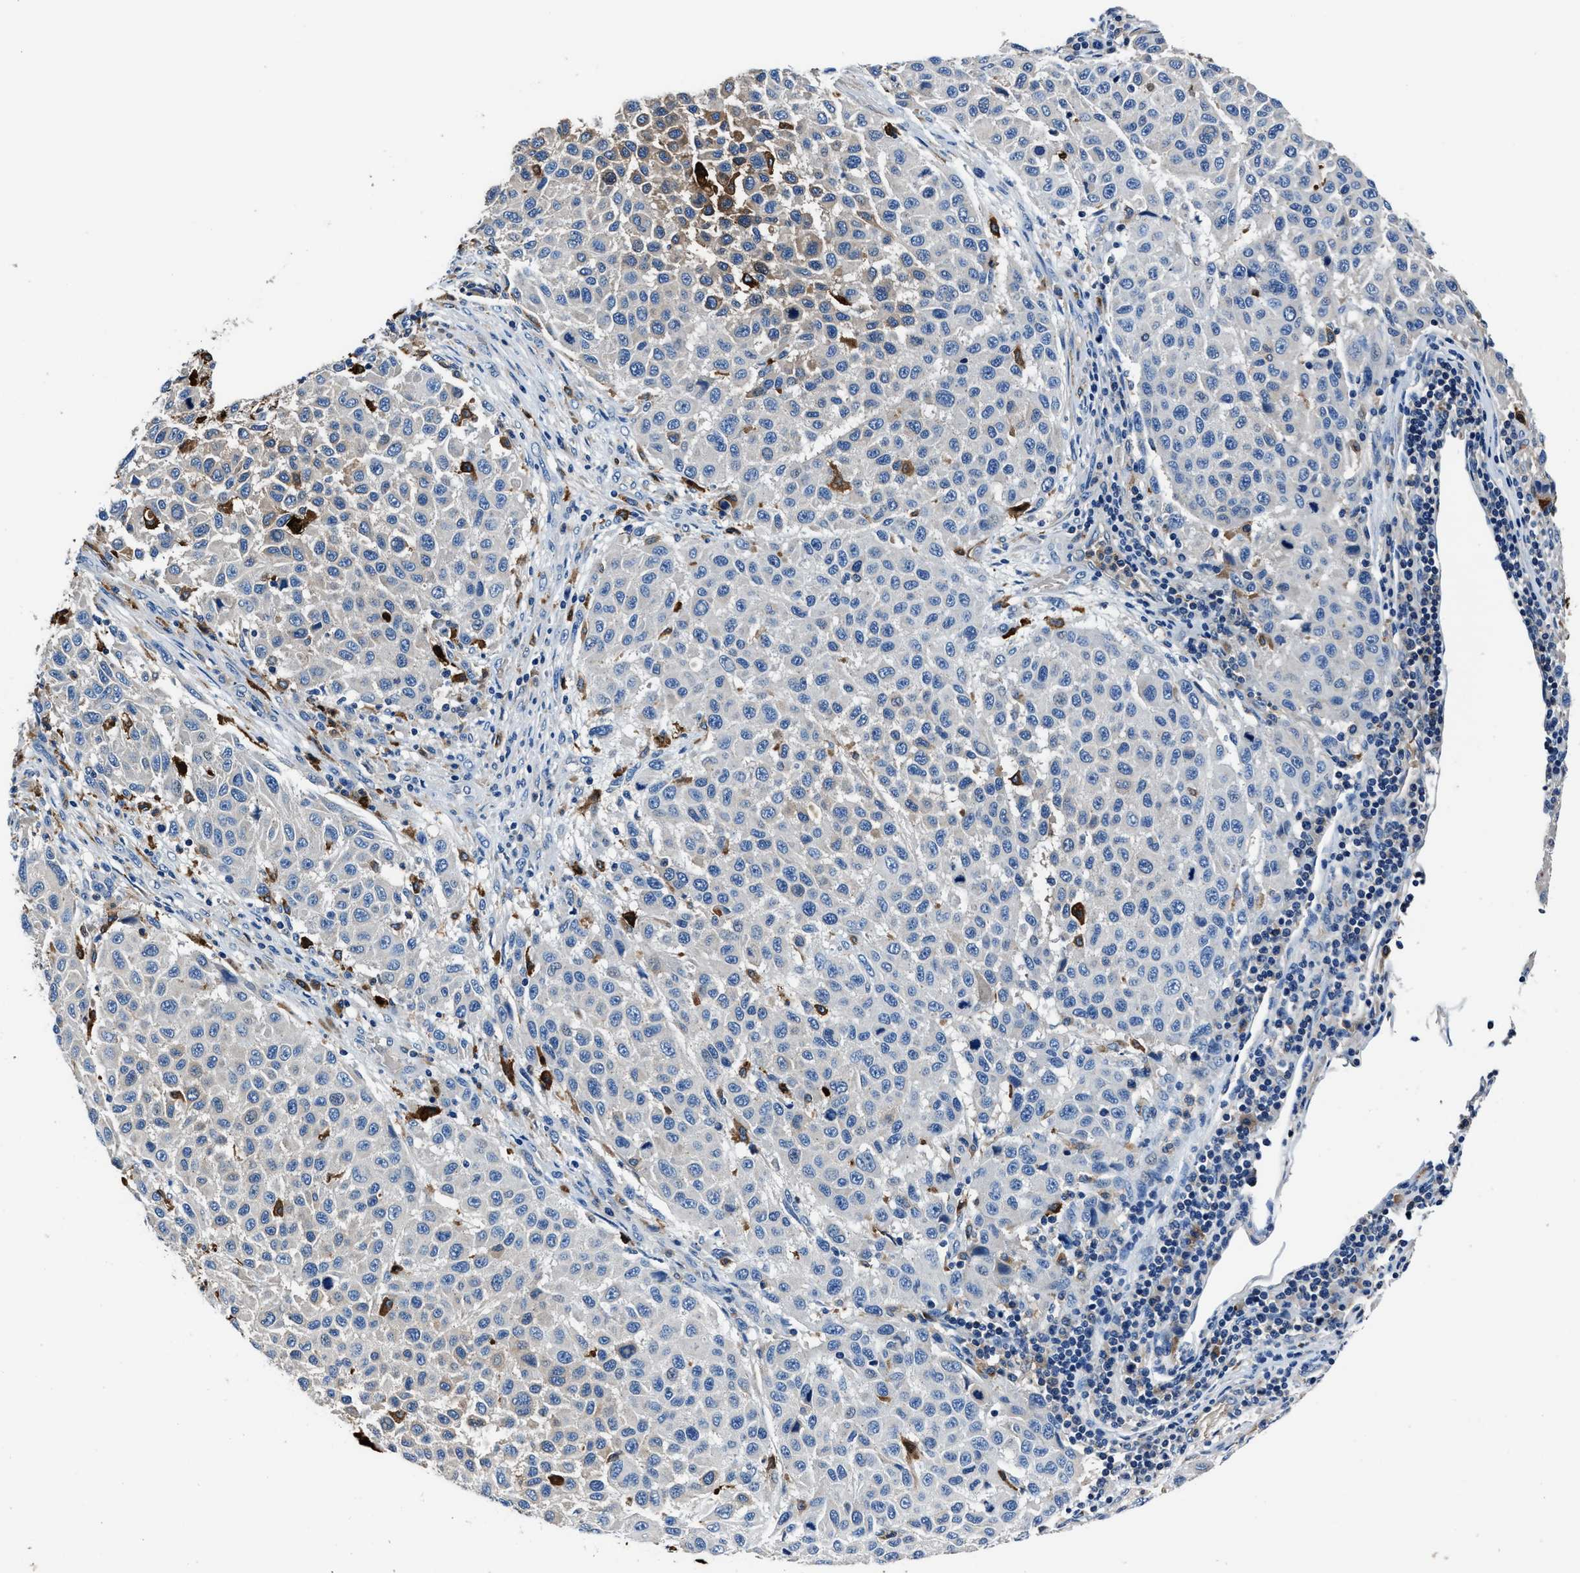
{"staining": {"intensity": "weak", "quantity": "<25%", "location": "cytoplasmic/membranous"}, "tissue": "melanoma", "cell_type": "Tumor cells", "image_type": "cancer", "snomed": [{"axis": "morphology", "description": "Malignant melanoma, Metastatic site"}, {"axis": "topography", "description": "Lymph node"}], "caption": "Tumor cells show no significant staining in melanoma.", "gene": "FTL", "patient": {"sex": "male", "age": 61}}